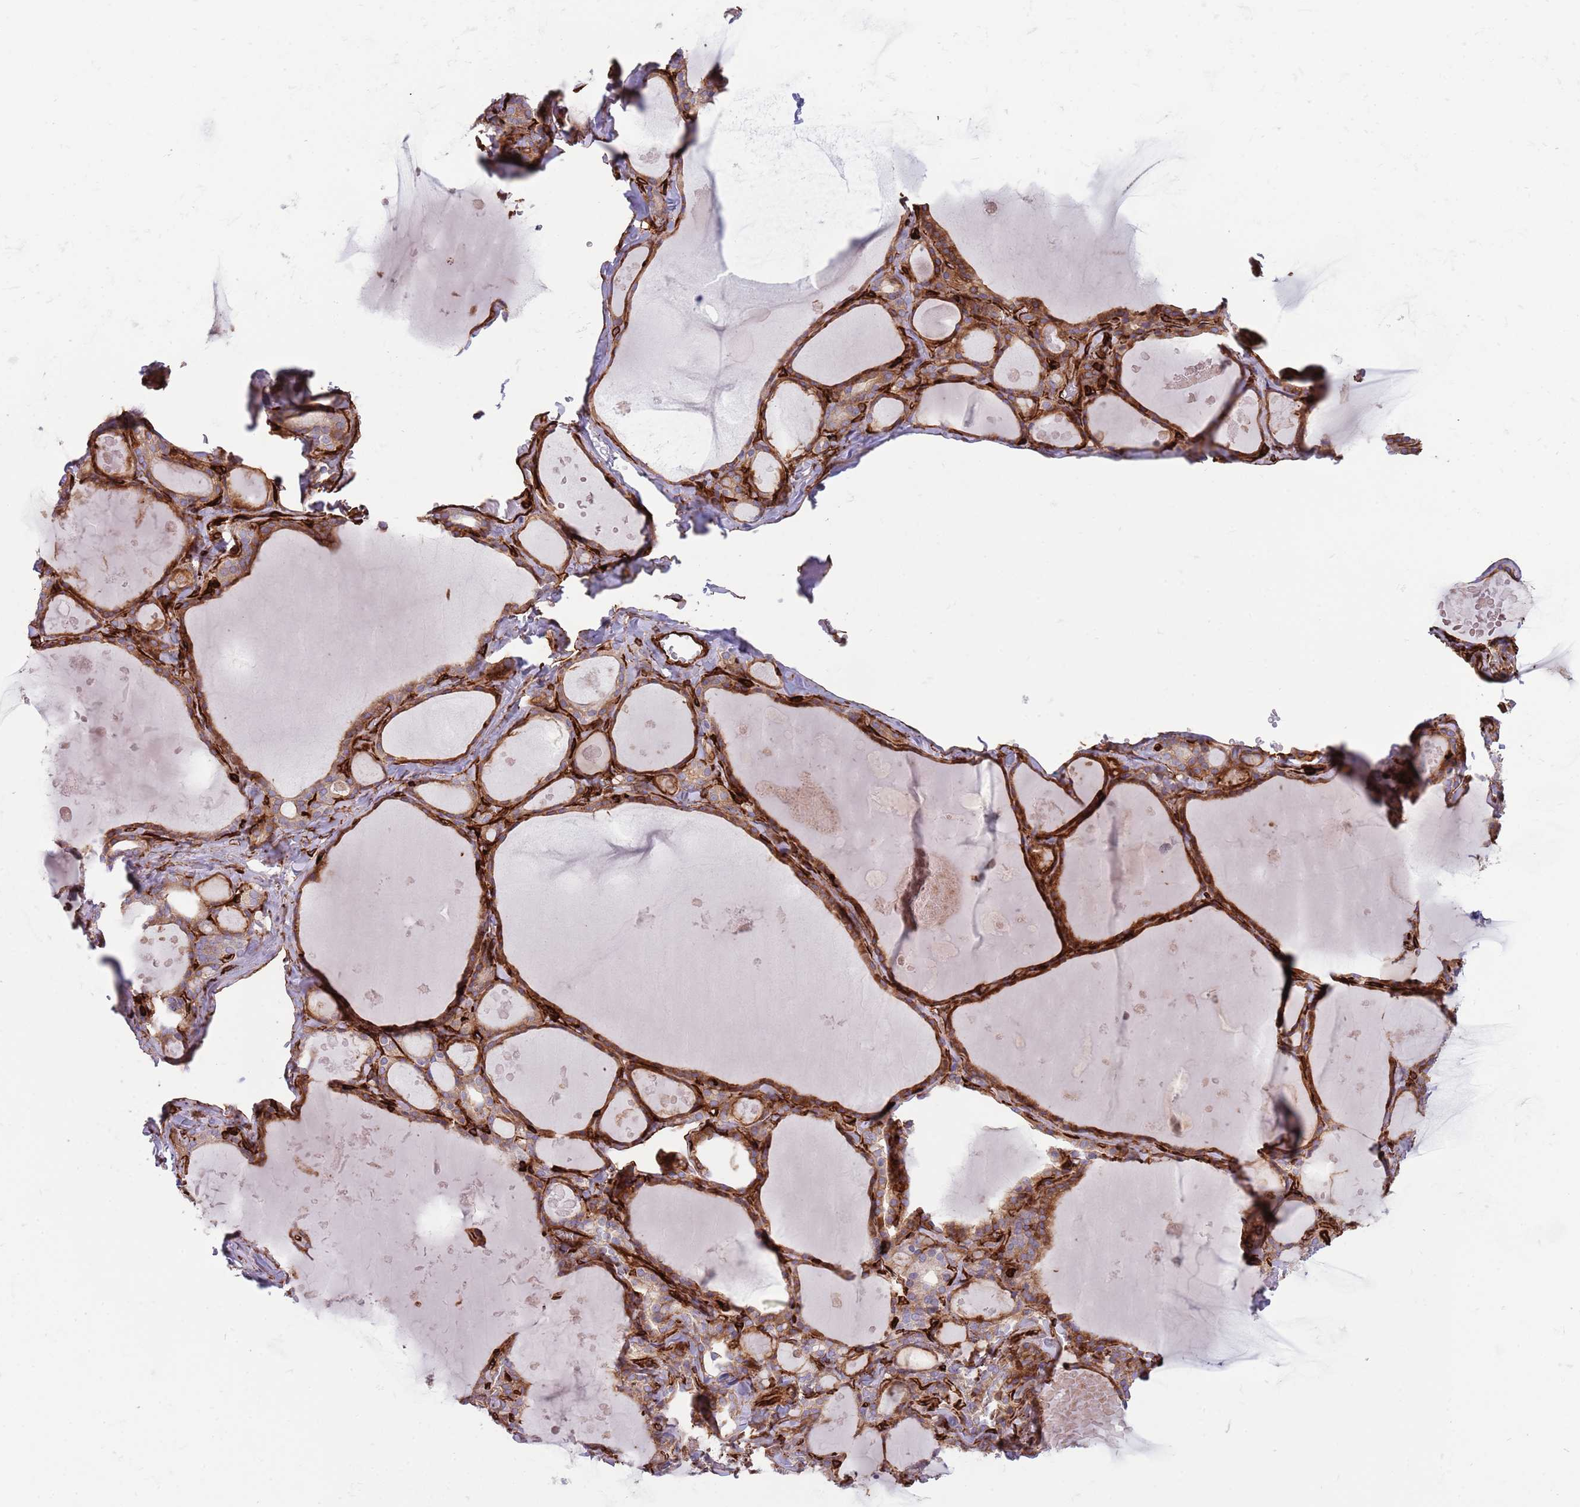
{"staining": {"intensity": "strong", "quantity": ">75%", "location": "cytoplasmic/membranous"}, "tissue": "thyroid gland", "cell_type": "Glandular cells", "image_type": "normal", "snomed": [{"axis": "morphology", "description": "Normal tissue, NOS"}, {"axis": "topography", "description": "Thyroid gland"}], "caption": "Benign thyroid gland demonstrates strong cytoplasmic/membranous positivity in about >75% of glandular cells (DAB (3,3'-diaminobenzidine) IHC with brightfield microscopy, high magnification)..", "gene": "KBTBD6", "patient": {"sex": "male", "age": 56}}